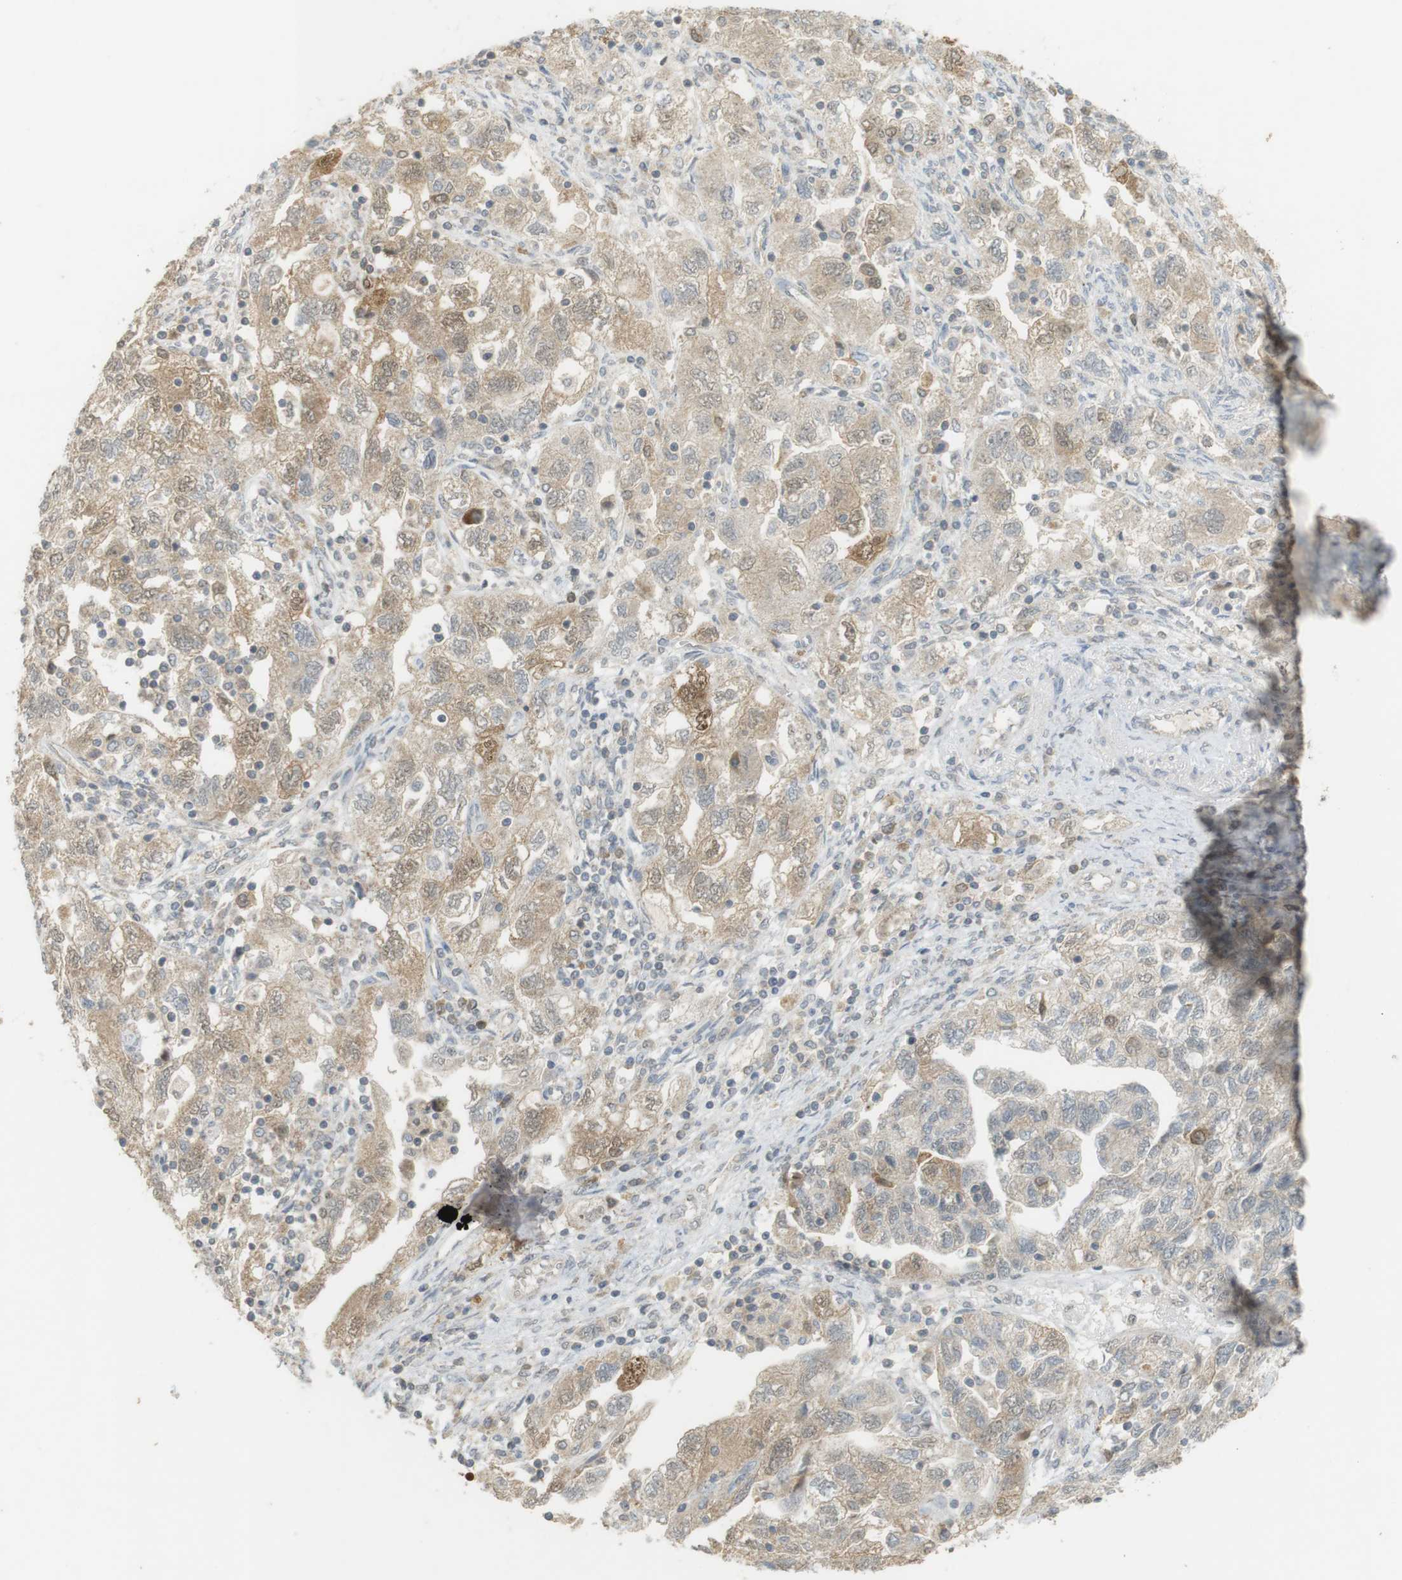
{"staining": {"intensity": "weak", "quantity": ">75%", "location": "cytoplasmic/membranous"}, "tissue": "ovarian cancer", "cell_type": "Tumor cells", "image_type": "cancer", "snomed": [{"axis": "morphology", "description": "Carcinoma, NOS"}, {"axis": "morphology", "description": "Cystadenocarcinoma, serous, NOS"}, {"axis": "topography", "description": "Ovary"}], "caption": "Brown immunohistochemical staining in ovarian cancer shows weak cytoplasmic/membranous positivity in approximately >75% of tumor cells. (Brightfield microscopy of DAB IHC at high magnification).", "gene": "TTK", "patient": {"sex": "female", "age": 69}}